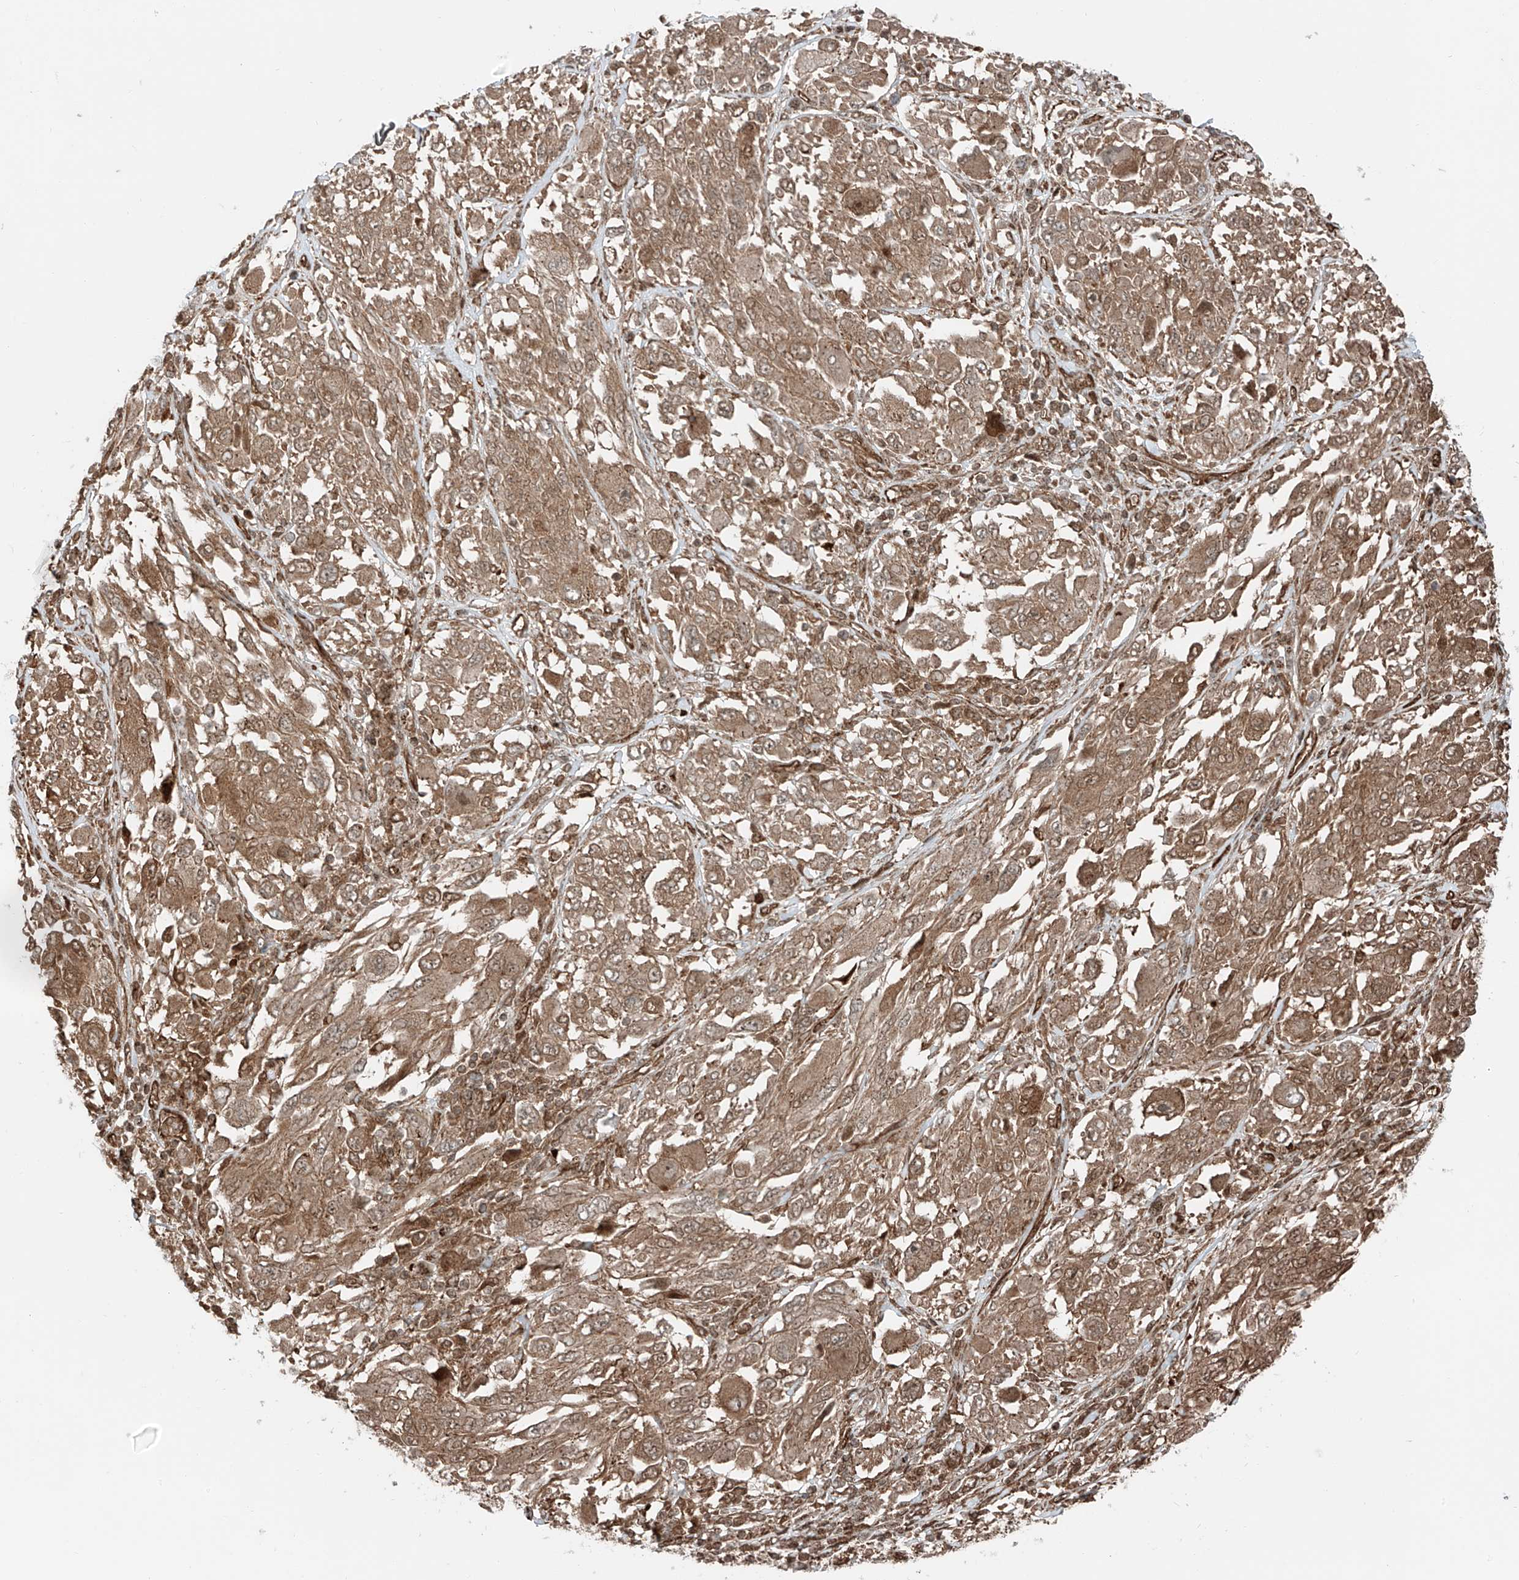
{"staining": {"intensity": "moderate", "quantity": ">75%", "location": "cytoplasmic/membranous,nuclear"}, "tissue": "melanoma", "cell_type": "Tumor cells", "image_type": "cancer", "snomed": [{"axis": "morphology", "description": "Malignant melanoma, NOS"}, {"axis": "topography", "description": "Skin"}], "caption": "IHC staining of malignant melanoma, which displays medium levels of moderate cytoplasmic/membranous and nuclear positivity in approximately >75% of tumor cells indicating moderate cytoplasmic/membranous and nuclear protein positivity. The staining was performed using DAB (brown) for protein detection and nuclei were counterstained in hematoxylin (blue).", "gene": "USP48", "patient": {"sex": "female", "age": 91}}